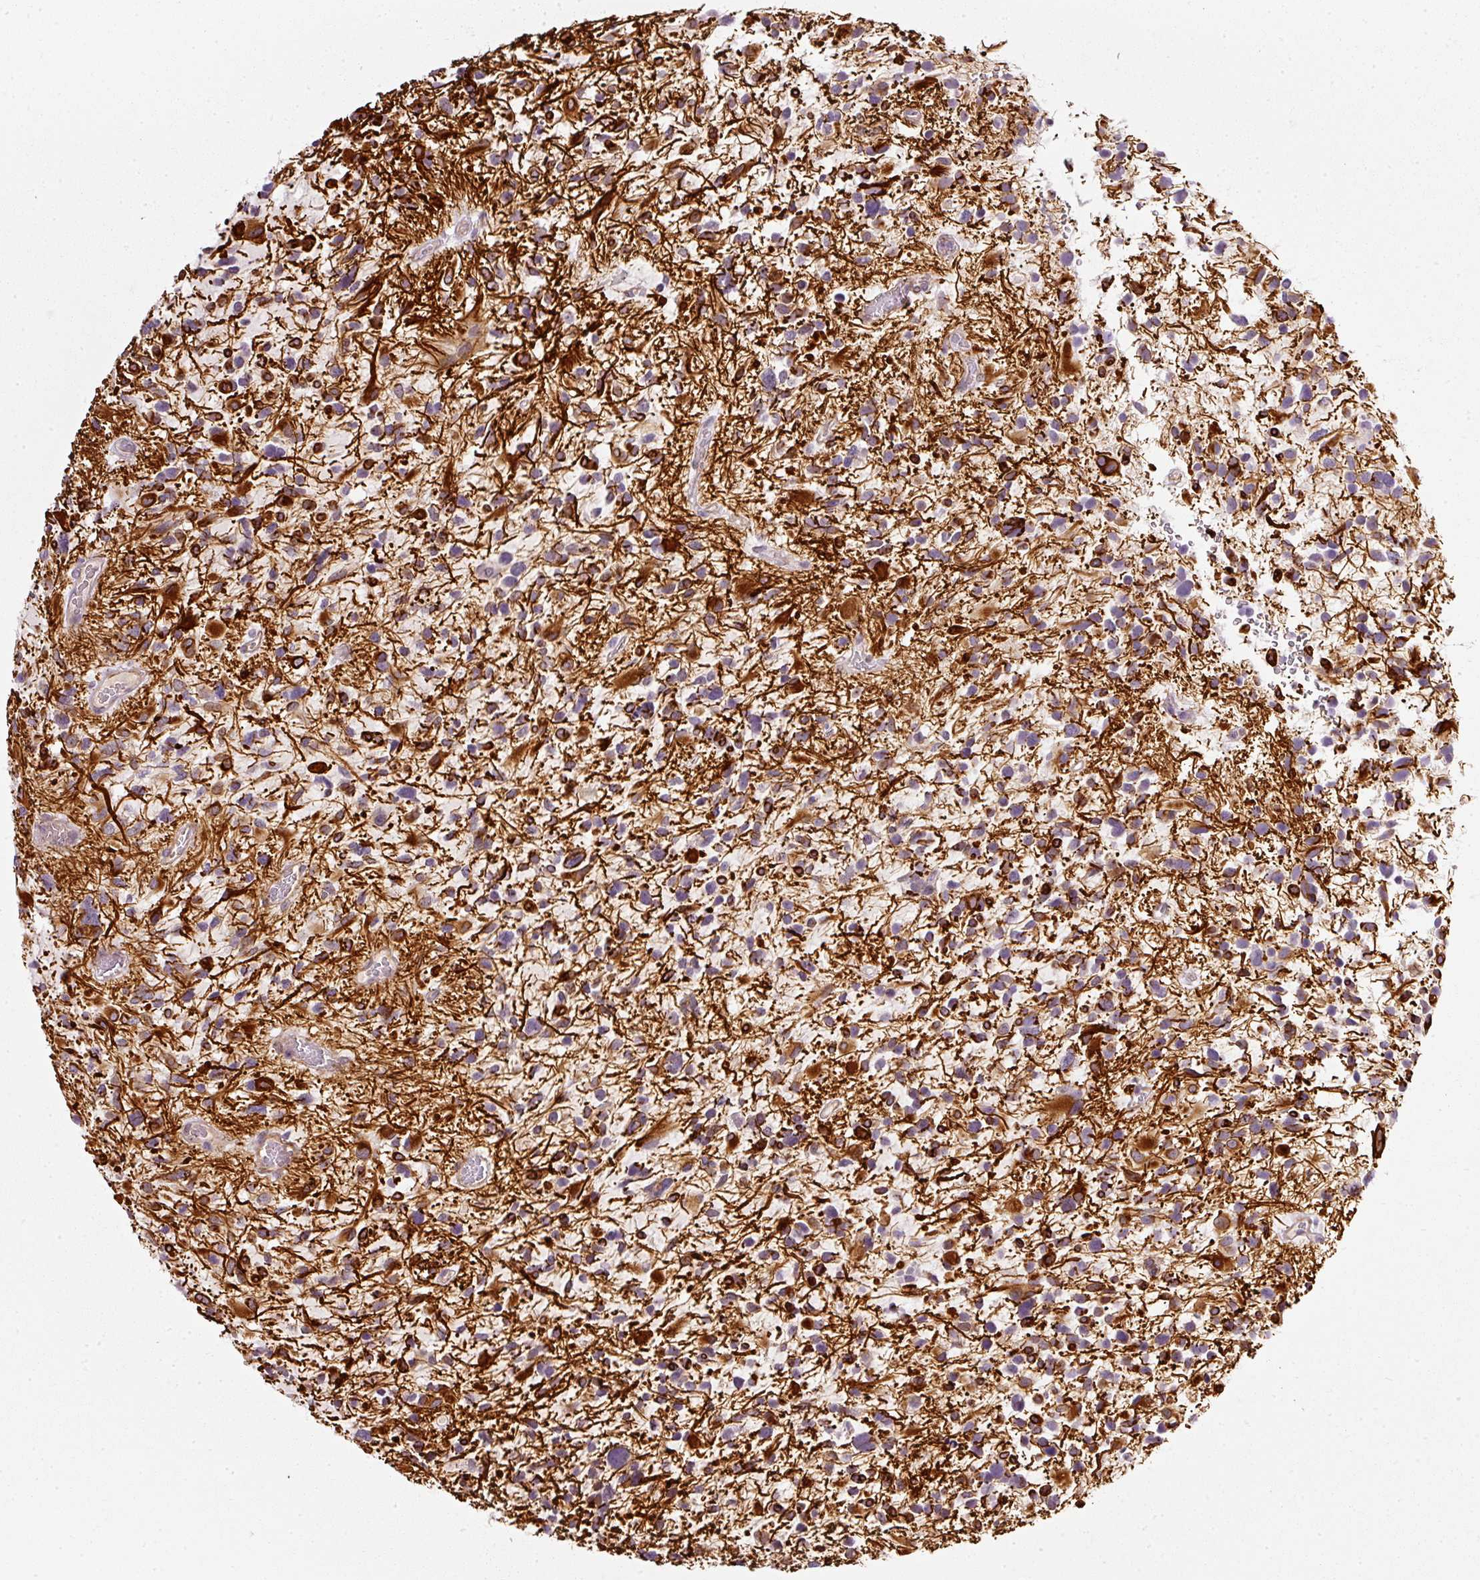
{"staining": {"intensity": "strong", "quantity": "<25%", "location": "cytoplasmic/membranous"}, "tissue": "glioma", "cell_type": "Tumor cells", "image_type": "cancer", "snomed": [{"axis": "morphology", "description": "Glioma, malignant, High grade"}, {"axis": "topography", "description": "Brain"}], "caption": "DAB immunohistochemical staining of human glioma exhibits strong cytoplasmic/membranous protein positivity in about <25% of tumor cells. (brown staining indicates protein expression, while blue staining denotes nuclei).", "gene": "TOGARAM1", "patient": {"sex": "female", "age": 11}}